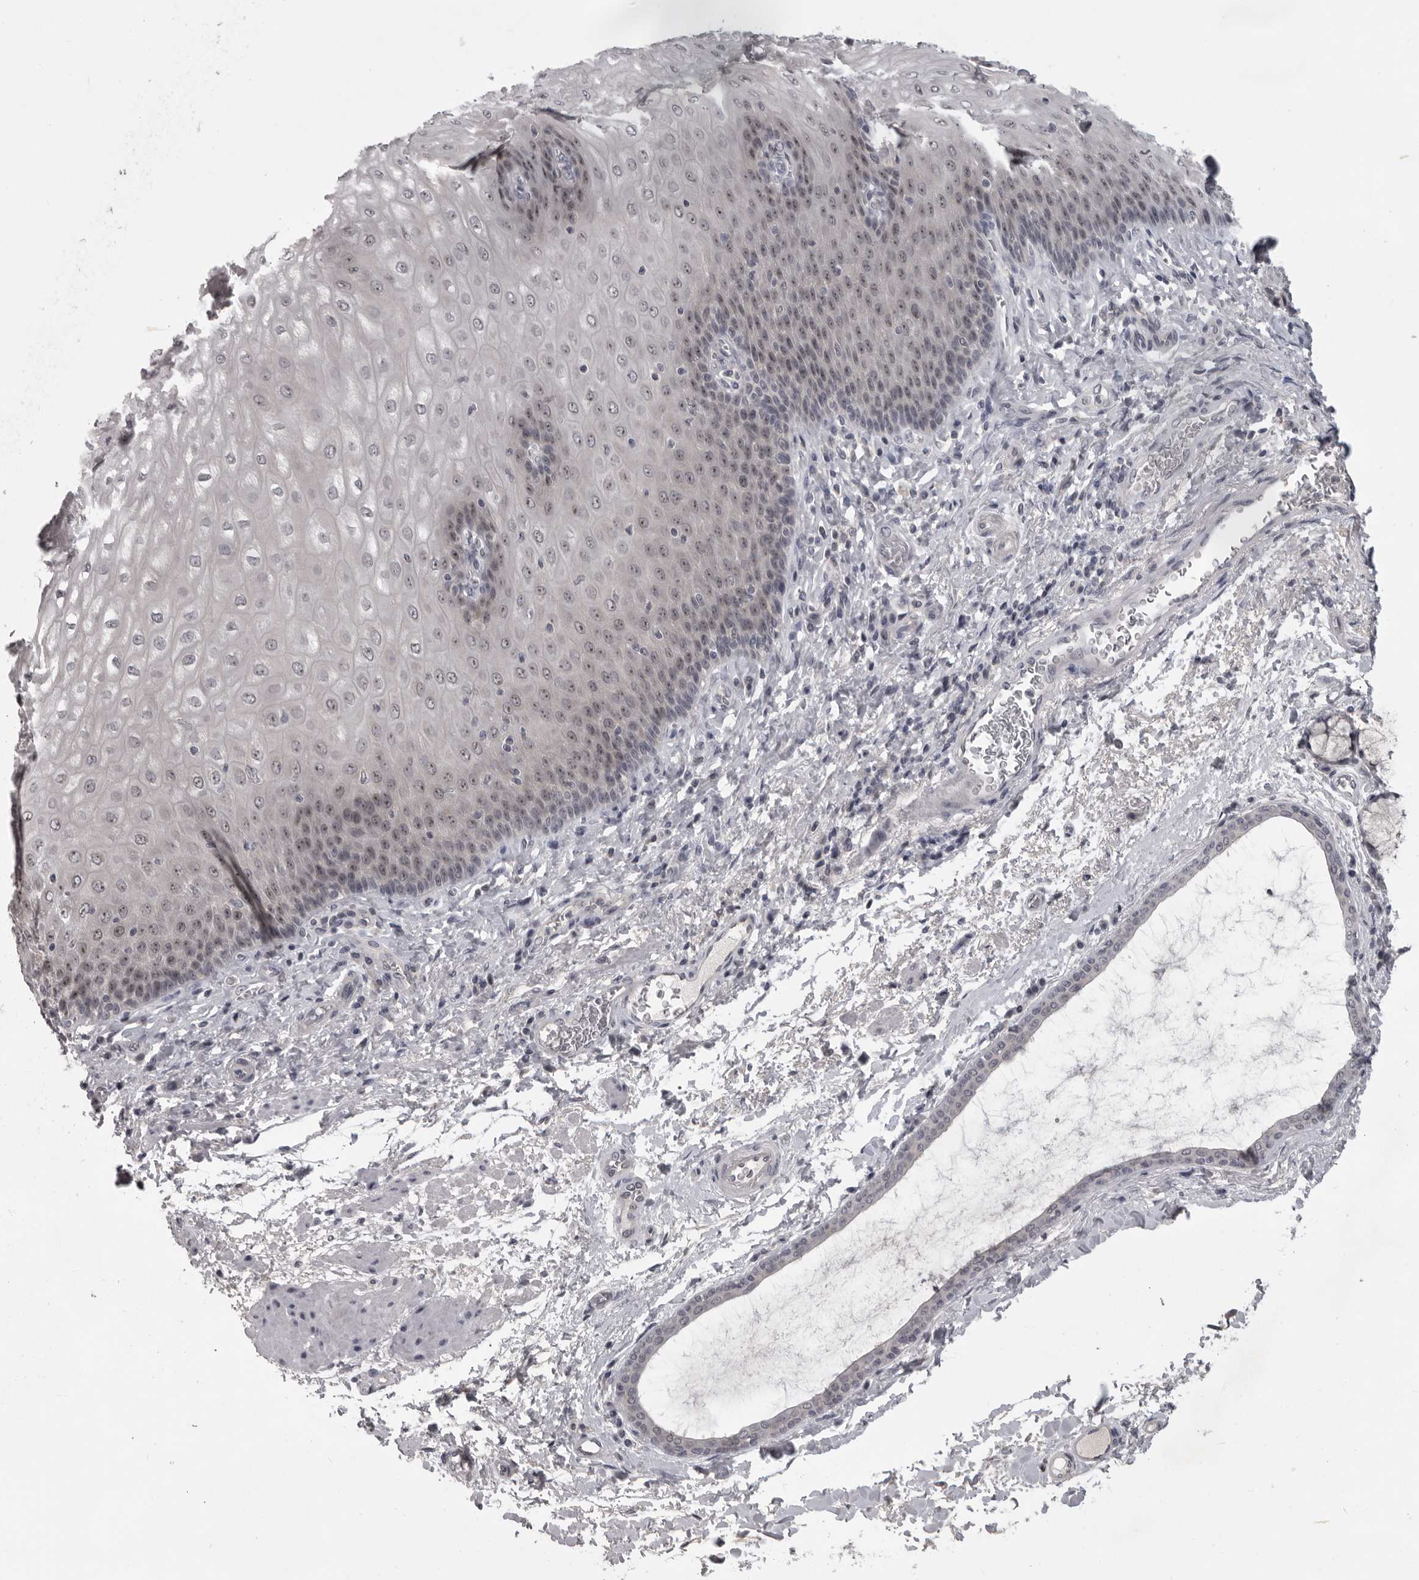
{"staining": {"intensity": "moderate", "quantity": ">75%", "location": "nuclear"}, "tissue": "esophagus", "cell_type": "Squamous epithelial cells", "image_type": "normal", "snomed": [{"axis": "morphology", "description": "Normal tissue, NOS"}, {"axis": "topography", "description": "Esophagus"}], "caption": "Esophagus stained with immunohistochemistry (IHC) demonstrates moderate nuclear expression in about >75% of squamous epithelial cells.", "gene": "MRTO4", "patient": {"sex": "male", "age": 54}}